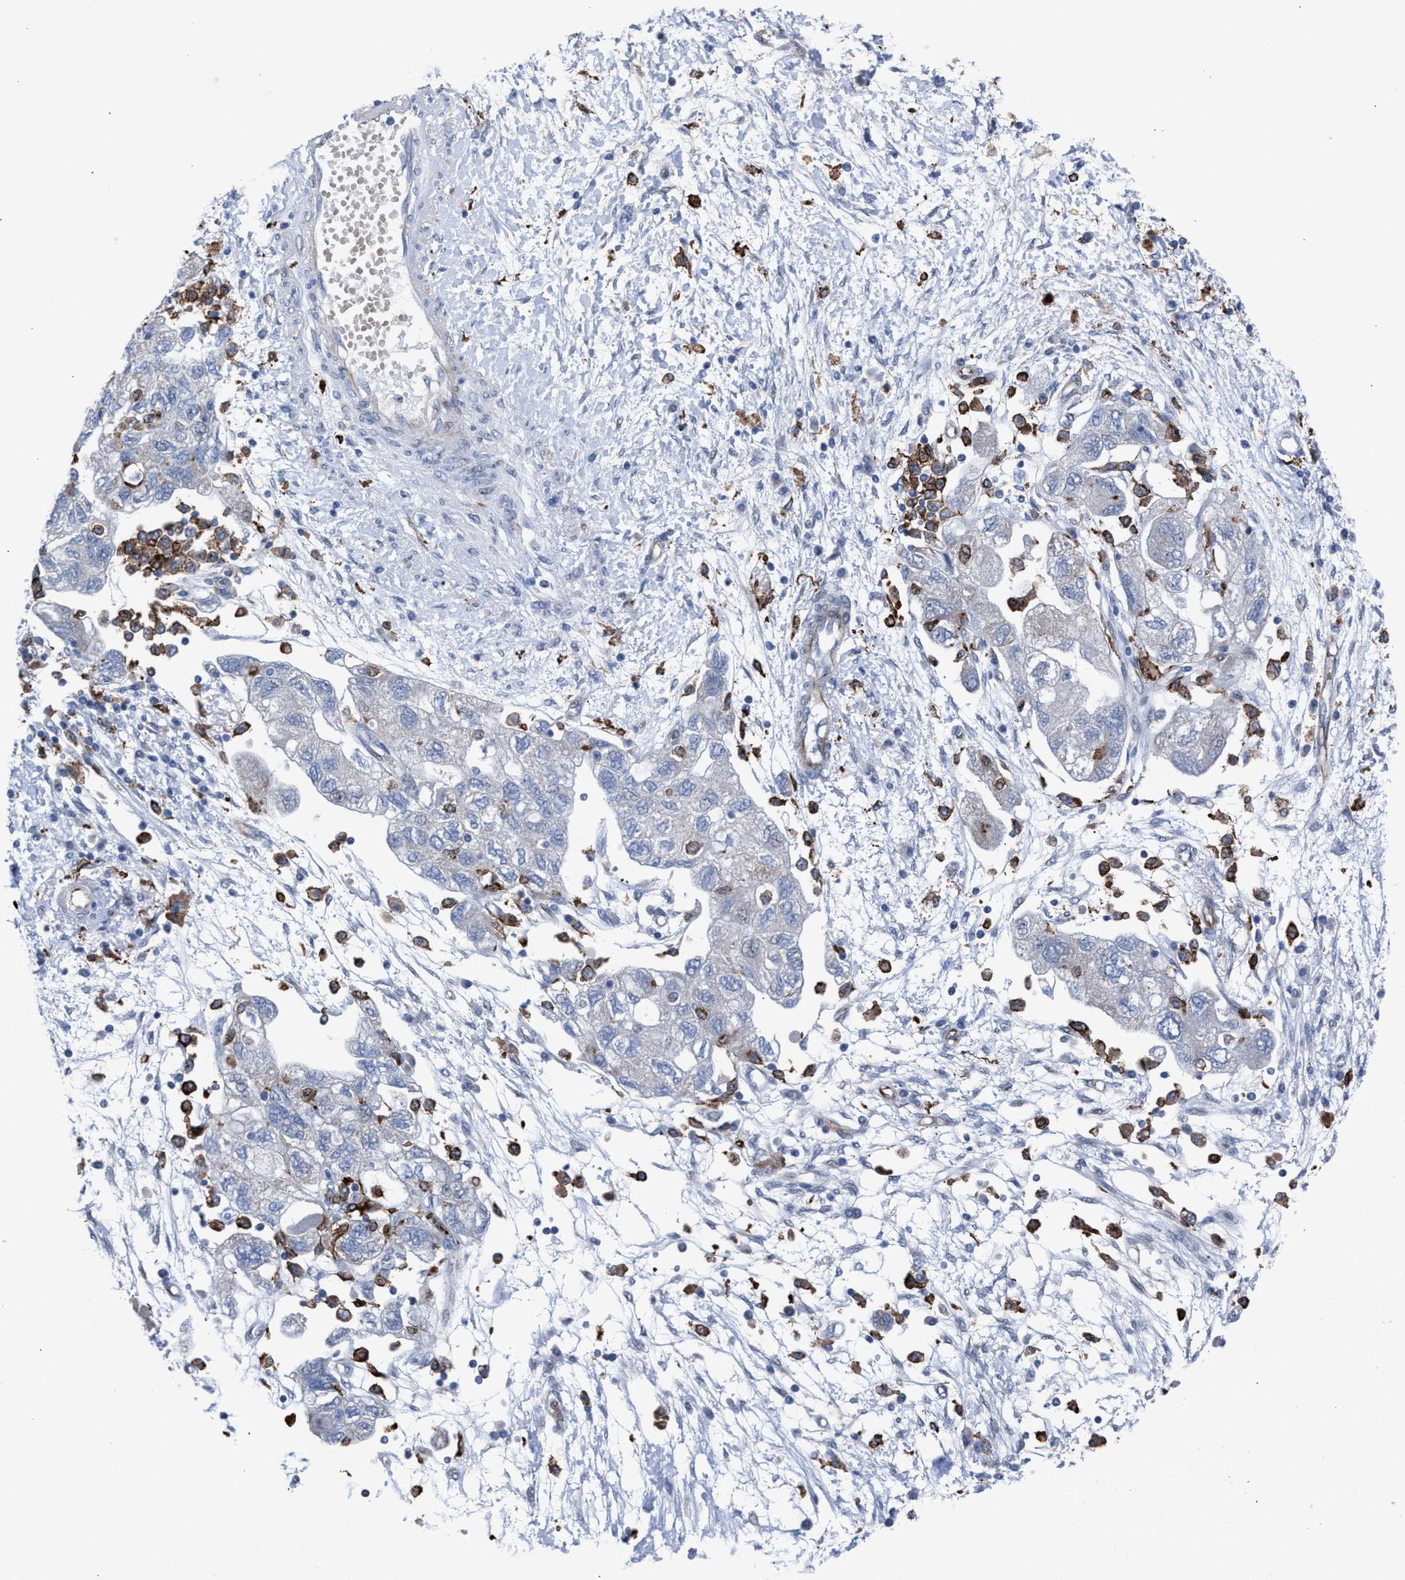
{"staining": {"intensity": "negative", "quantity": "none", "location": "none"}, "tissue": "ovarian cancer", "cell_type": "Tumor cells", "image_type": "cancer", "snomed": [{"axis": "morphology", "description": "Carcinoma, NOS"}, {"axis": "morphology", "description": "Cystadenocarcinoma, serous, NOS"}, {"axis": "topography", "description": "Ovary"}], "caption": "IHC image of neoplastic tissue: ovarian serous cystadenocarcinoma stained with DAB reveals no significant protein positivity in tumor cells.", "gene": "SLC47A1", "patient": {"sex": "female", "age": 69}}